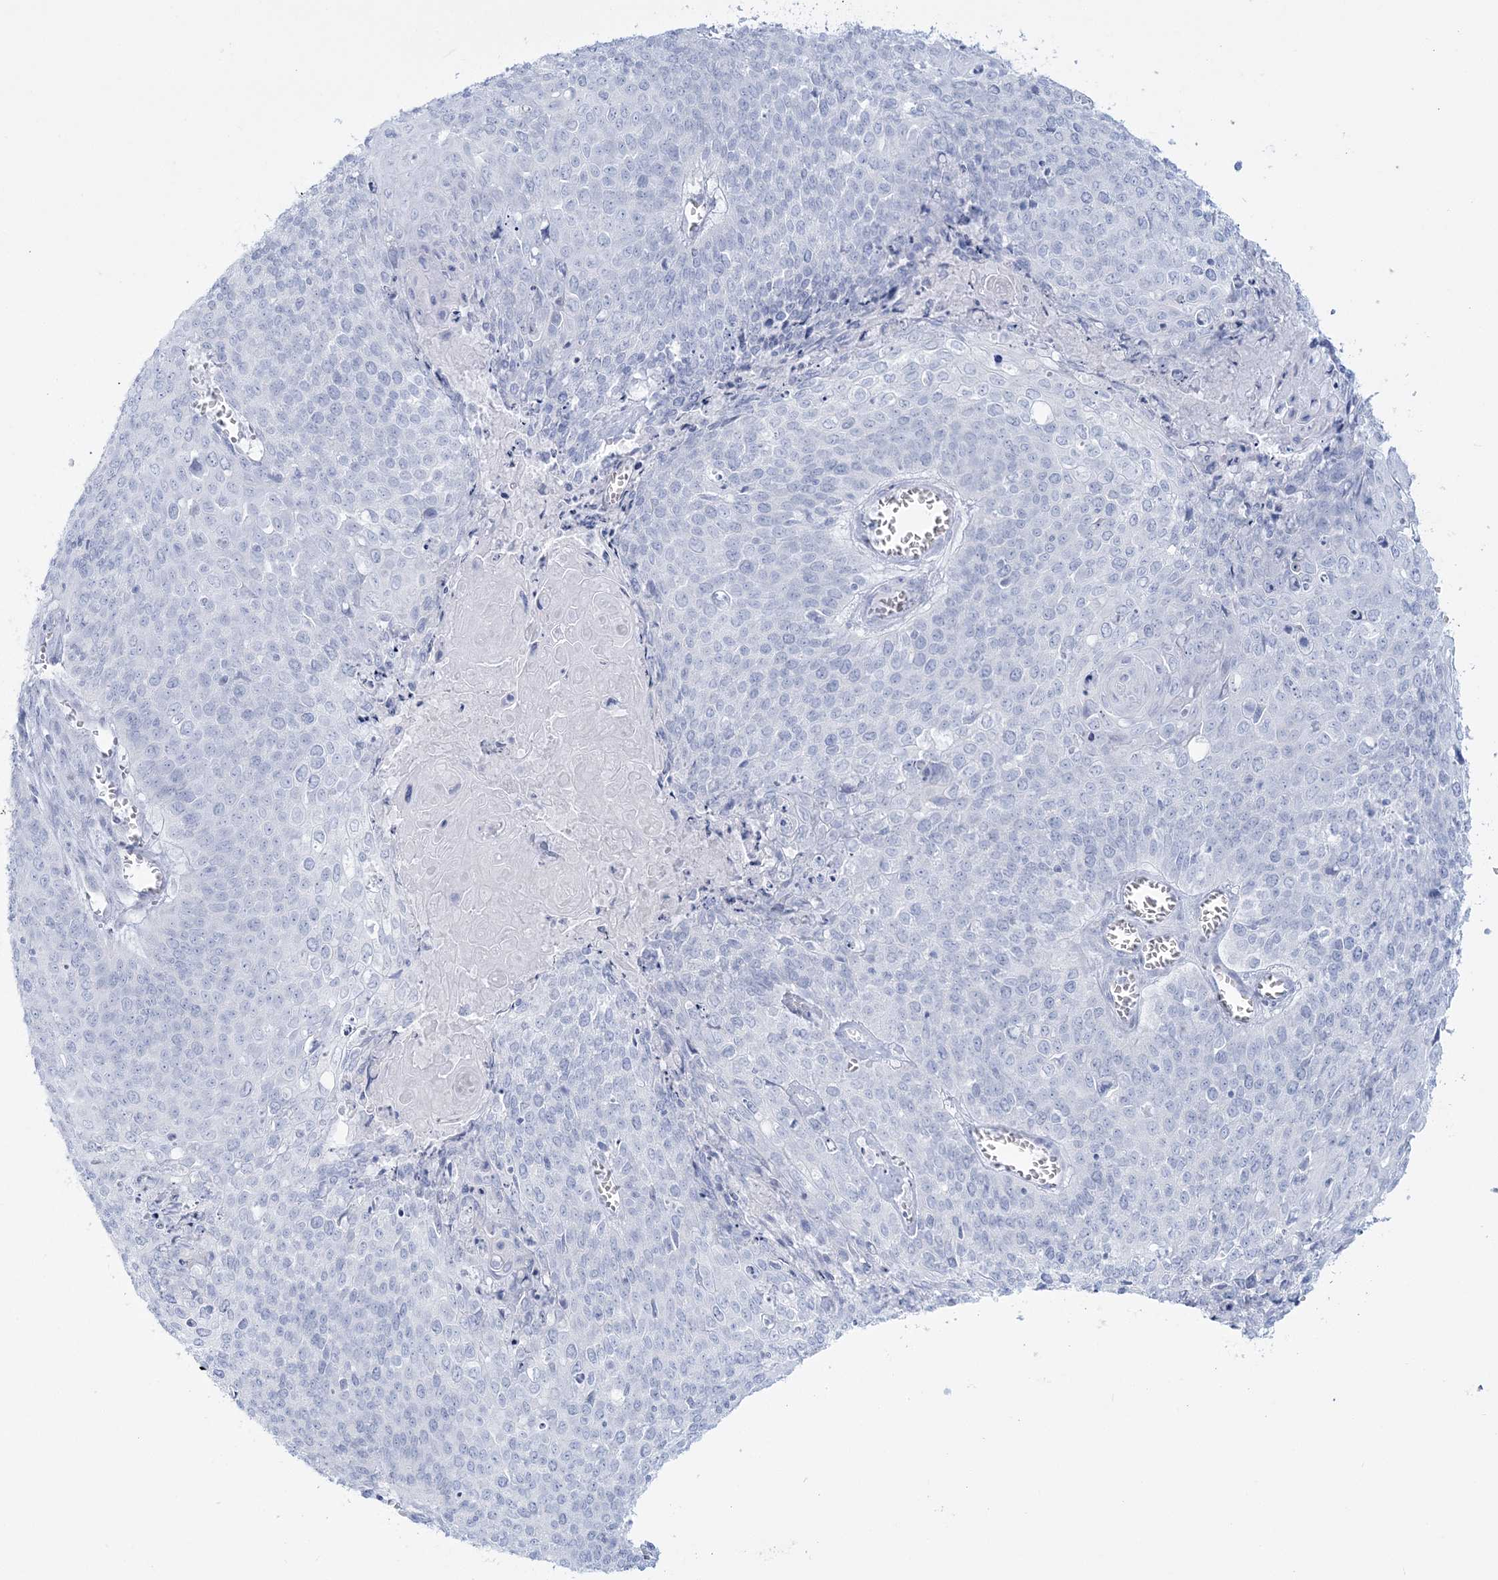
{"staining": {"intensity": "negative", "quantity": "none", "location": "none"}, "tissue": "cervical cancer", "cell_type": "Tumor cells", "image_type": "cancer", "snomed": [{"axis": "morphology", "description": "Squamous cell carcinoma, NOS"}, {"axis": "topography", "description": "Cervix"}], "caption": "Tumor cells show no significant protein expression in cervical cancer (squamous cell carcinoma).", "gene": "ADGB", "patient": {"sex": "female", "age": 39}}